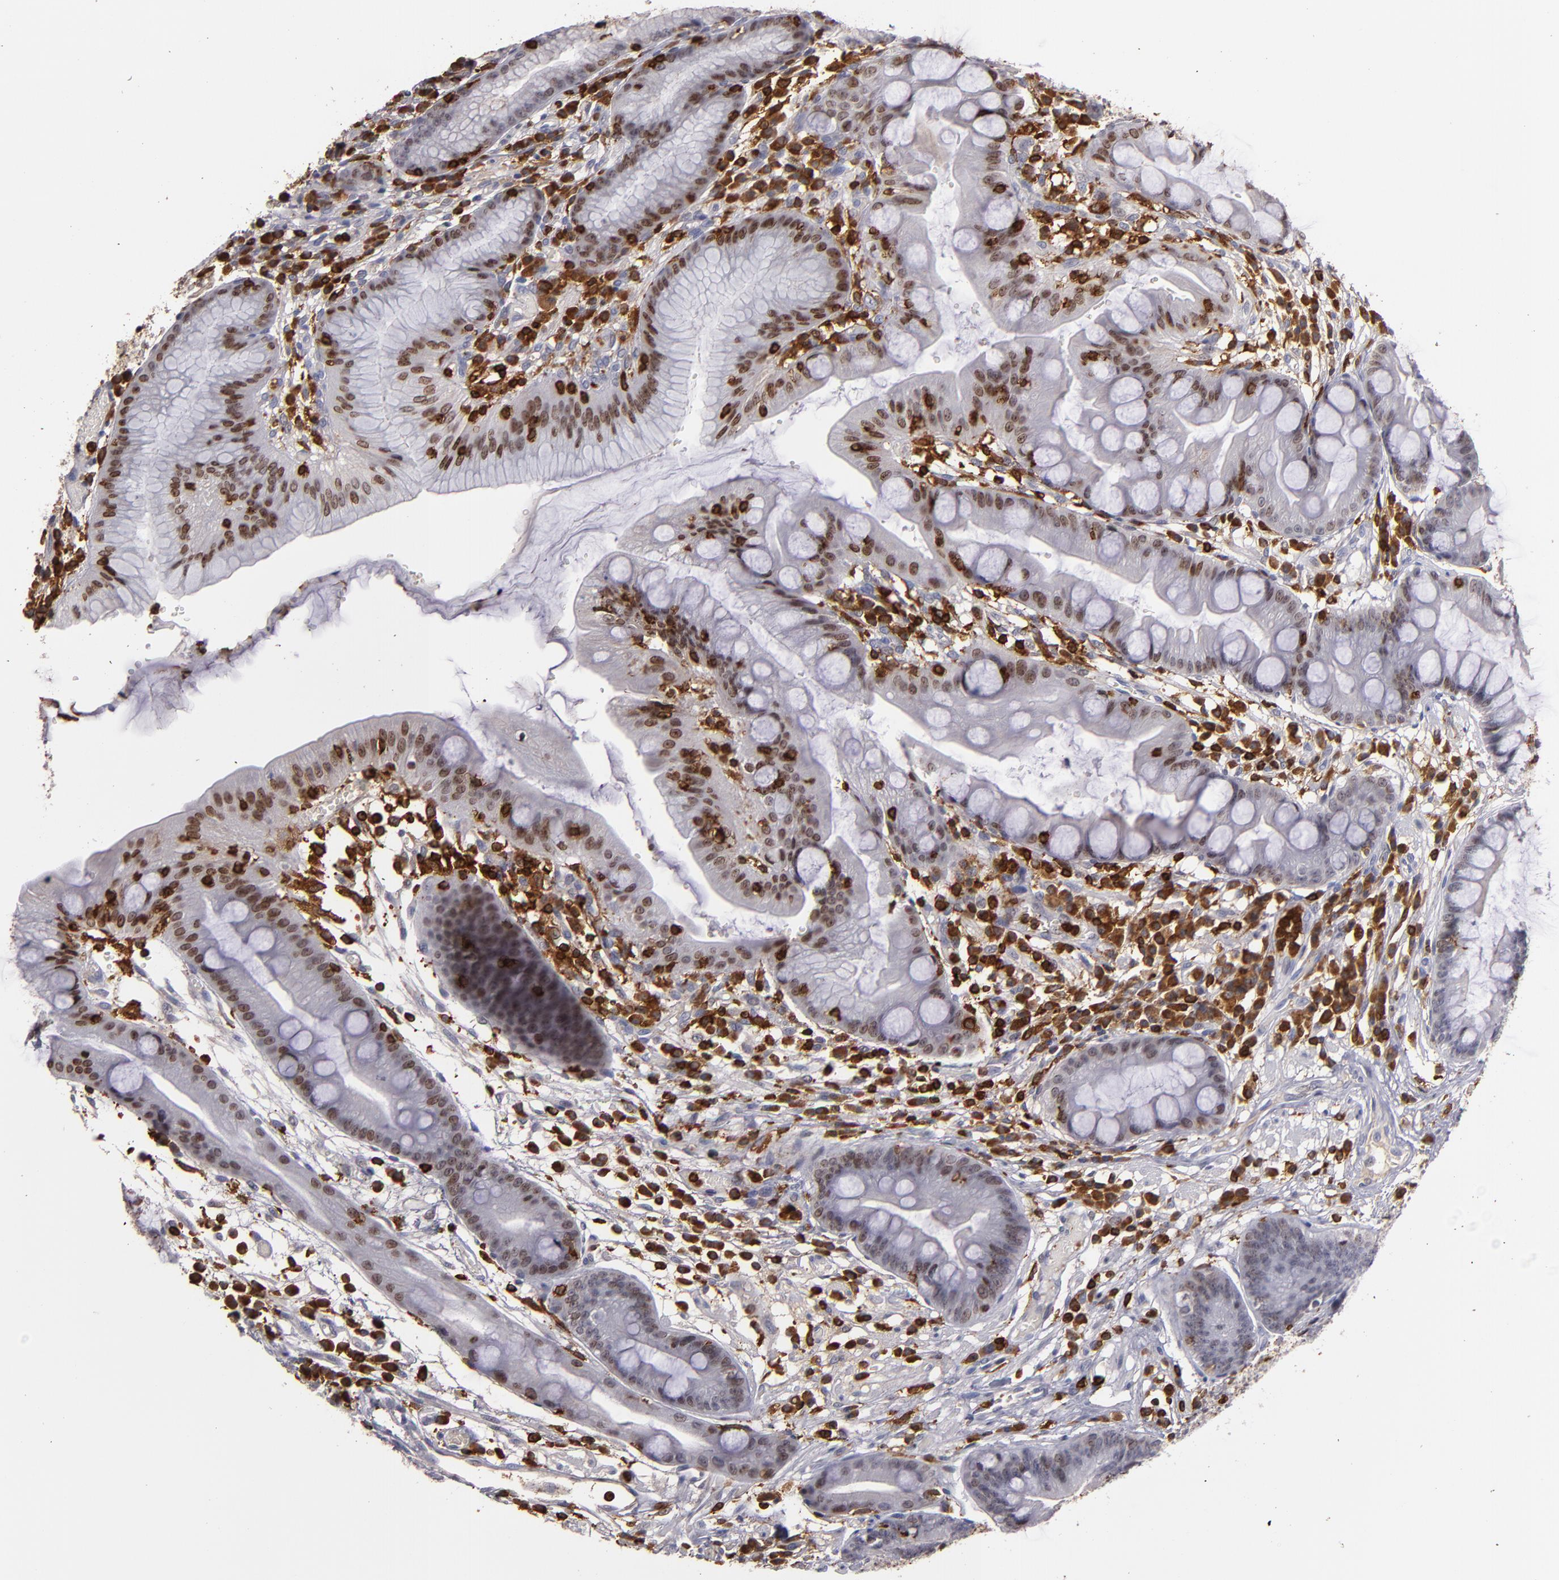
{"staining": {"intensity": "moderate", "quantity": ">75%", "location": "nuclear"}, "tissue": "stomach", "cell_type": "Glandular cells", "image_type": "normal", "snomed": [{"axis": "morphology", "description": "Normal tissue, NOS"}, {"axis": "morphology", "description": "Inflammation, NOS"}, {"axis": "topography", "description": "Stomach, lower"}], "caption": "A micrograph of stomach stained for a protein reveals moderate nuclear brown staining in glandular cells. The protein is shown in brown color, while the nuclei are stained blue.", "gene": "WAS", "patient": {"sex": "male", "age": 59}}